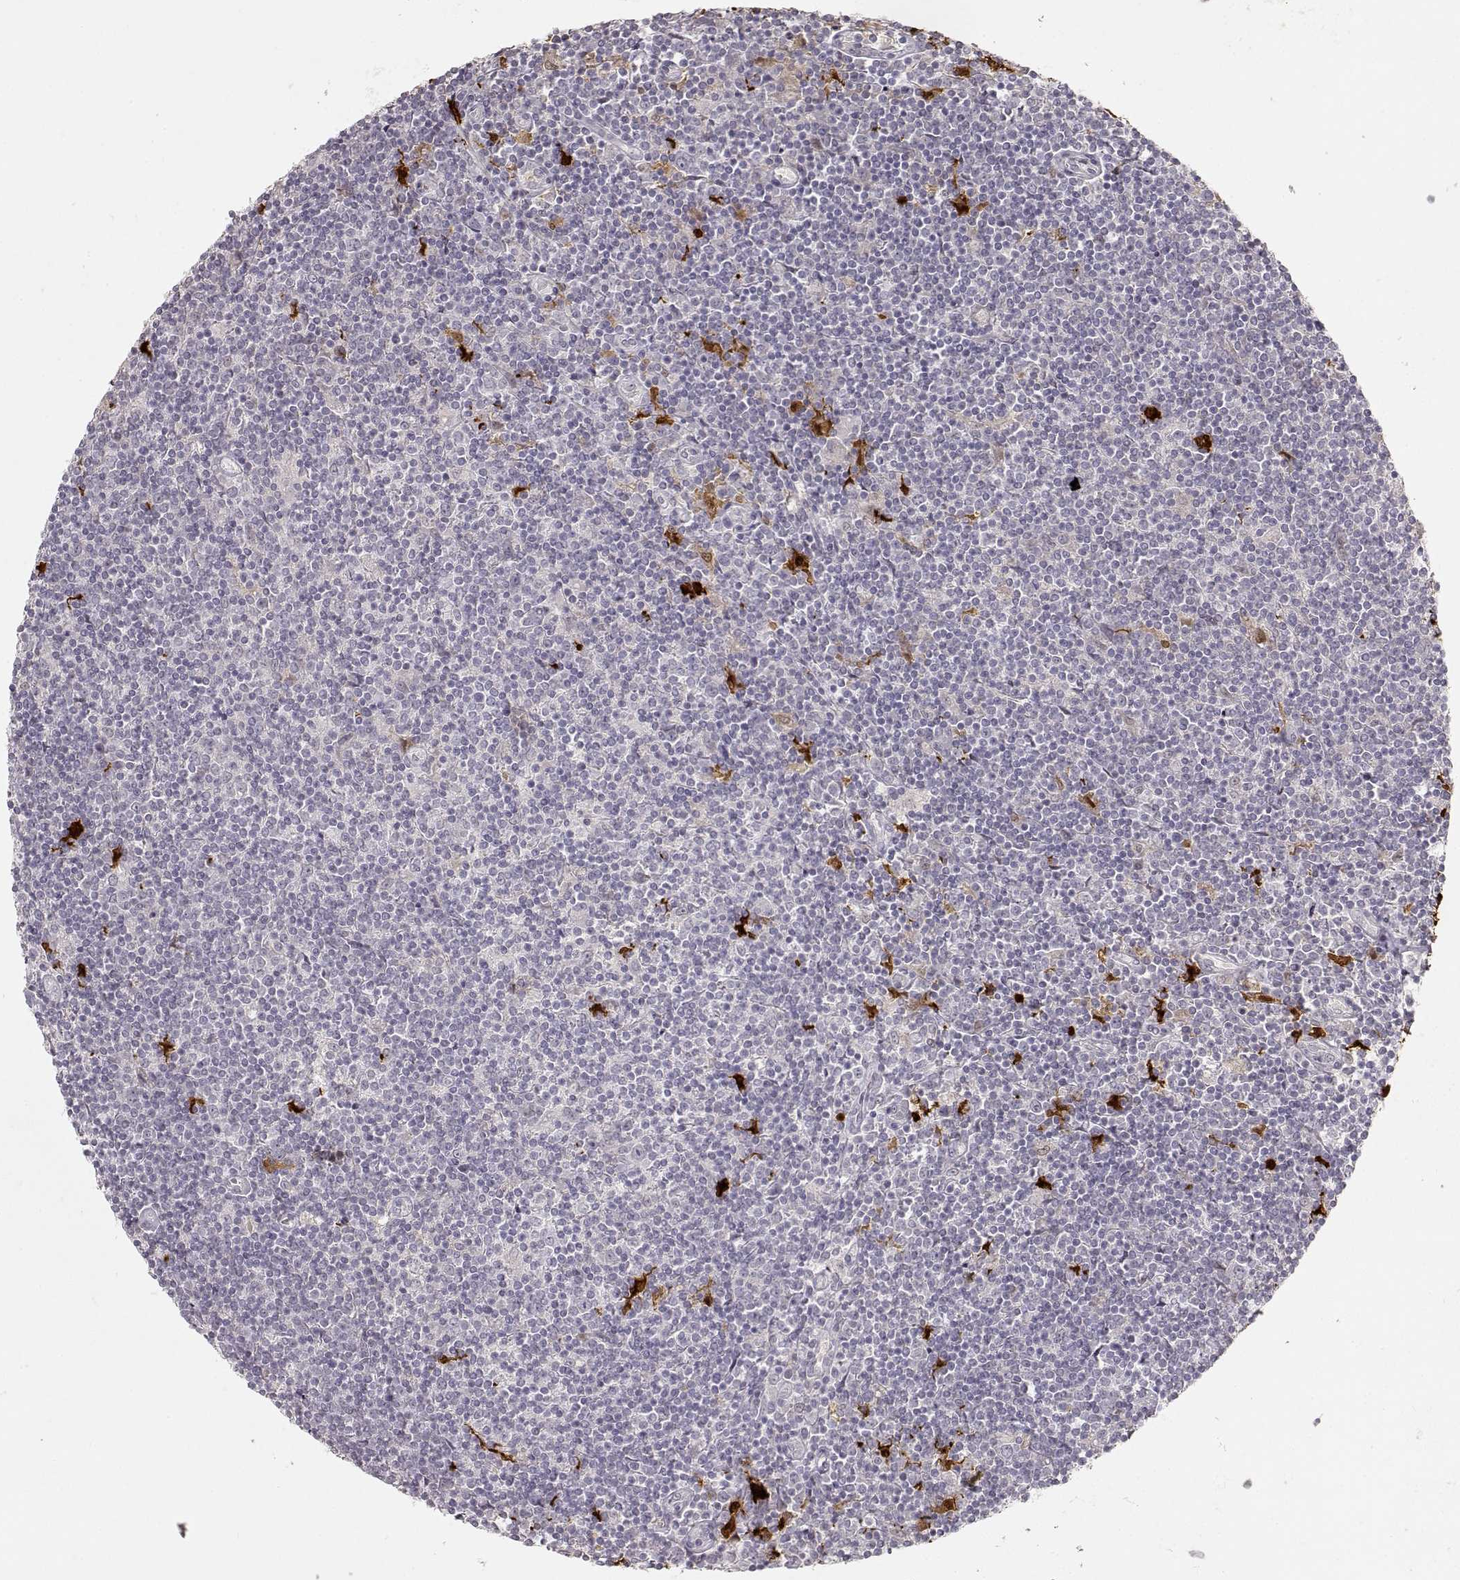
{"staining": {"intensity": "negative", "quantity": "none", "location": "none"}, "tissue": "lymphoma", "cell_type": "Tumor cells", "image_type": "cancer", "snomed": [{"axis": "morphology", "description": "Hodgkin's disease, NOS"}, {"axis": "topography", "description": "Lymph node"}], "caption": "Hodgkin's disease was stained to show a protein in brown. There is no significant staining in tumor cells.", "gene": "S100B", "patient": {"sex": "male", "age": 40}}